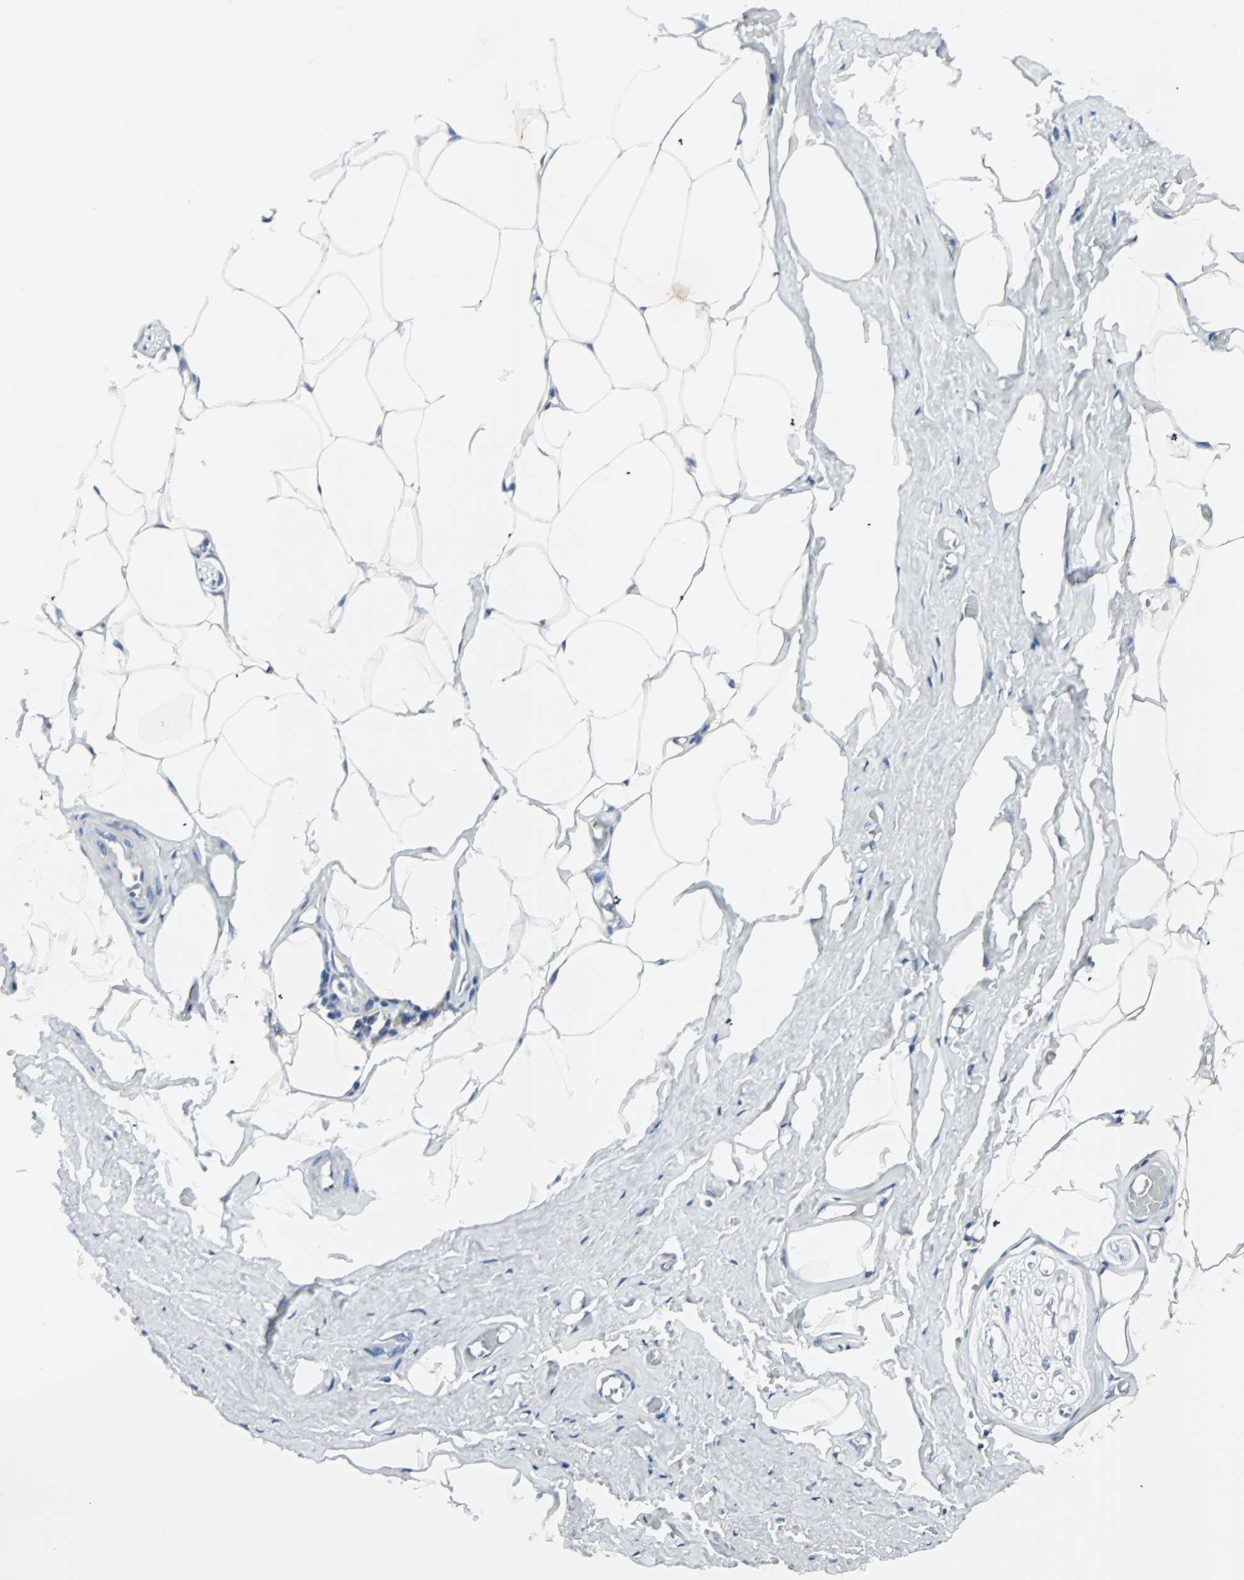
{"staining": {"intensity": "negative", "quantity": "none", "location": "none"}, "tissue": "adipose tissue", "cell_type": "Adipocytes", "image_type": "normal", "snomed": [{"axis": "morphology", "description": "Normal tissue, NOS"}, {"axis": "topography", "description": "Soft tissue"}, {"axis": "topography", "description": "Peripheral nerve tissue"}], "caption": "Immunohistochemistry (IHC) histopathology image of unremarkable human adipose tissue stained for a protein (brown), which reveals no expression in adipocytes. (DAB immunohistochemistry visualized using brightfield microscopy, high magnification).", "gene": "SMIM8", "patient": {"sex": "female", "age": 68}}